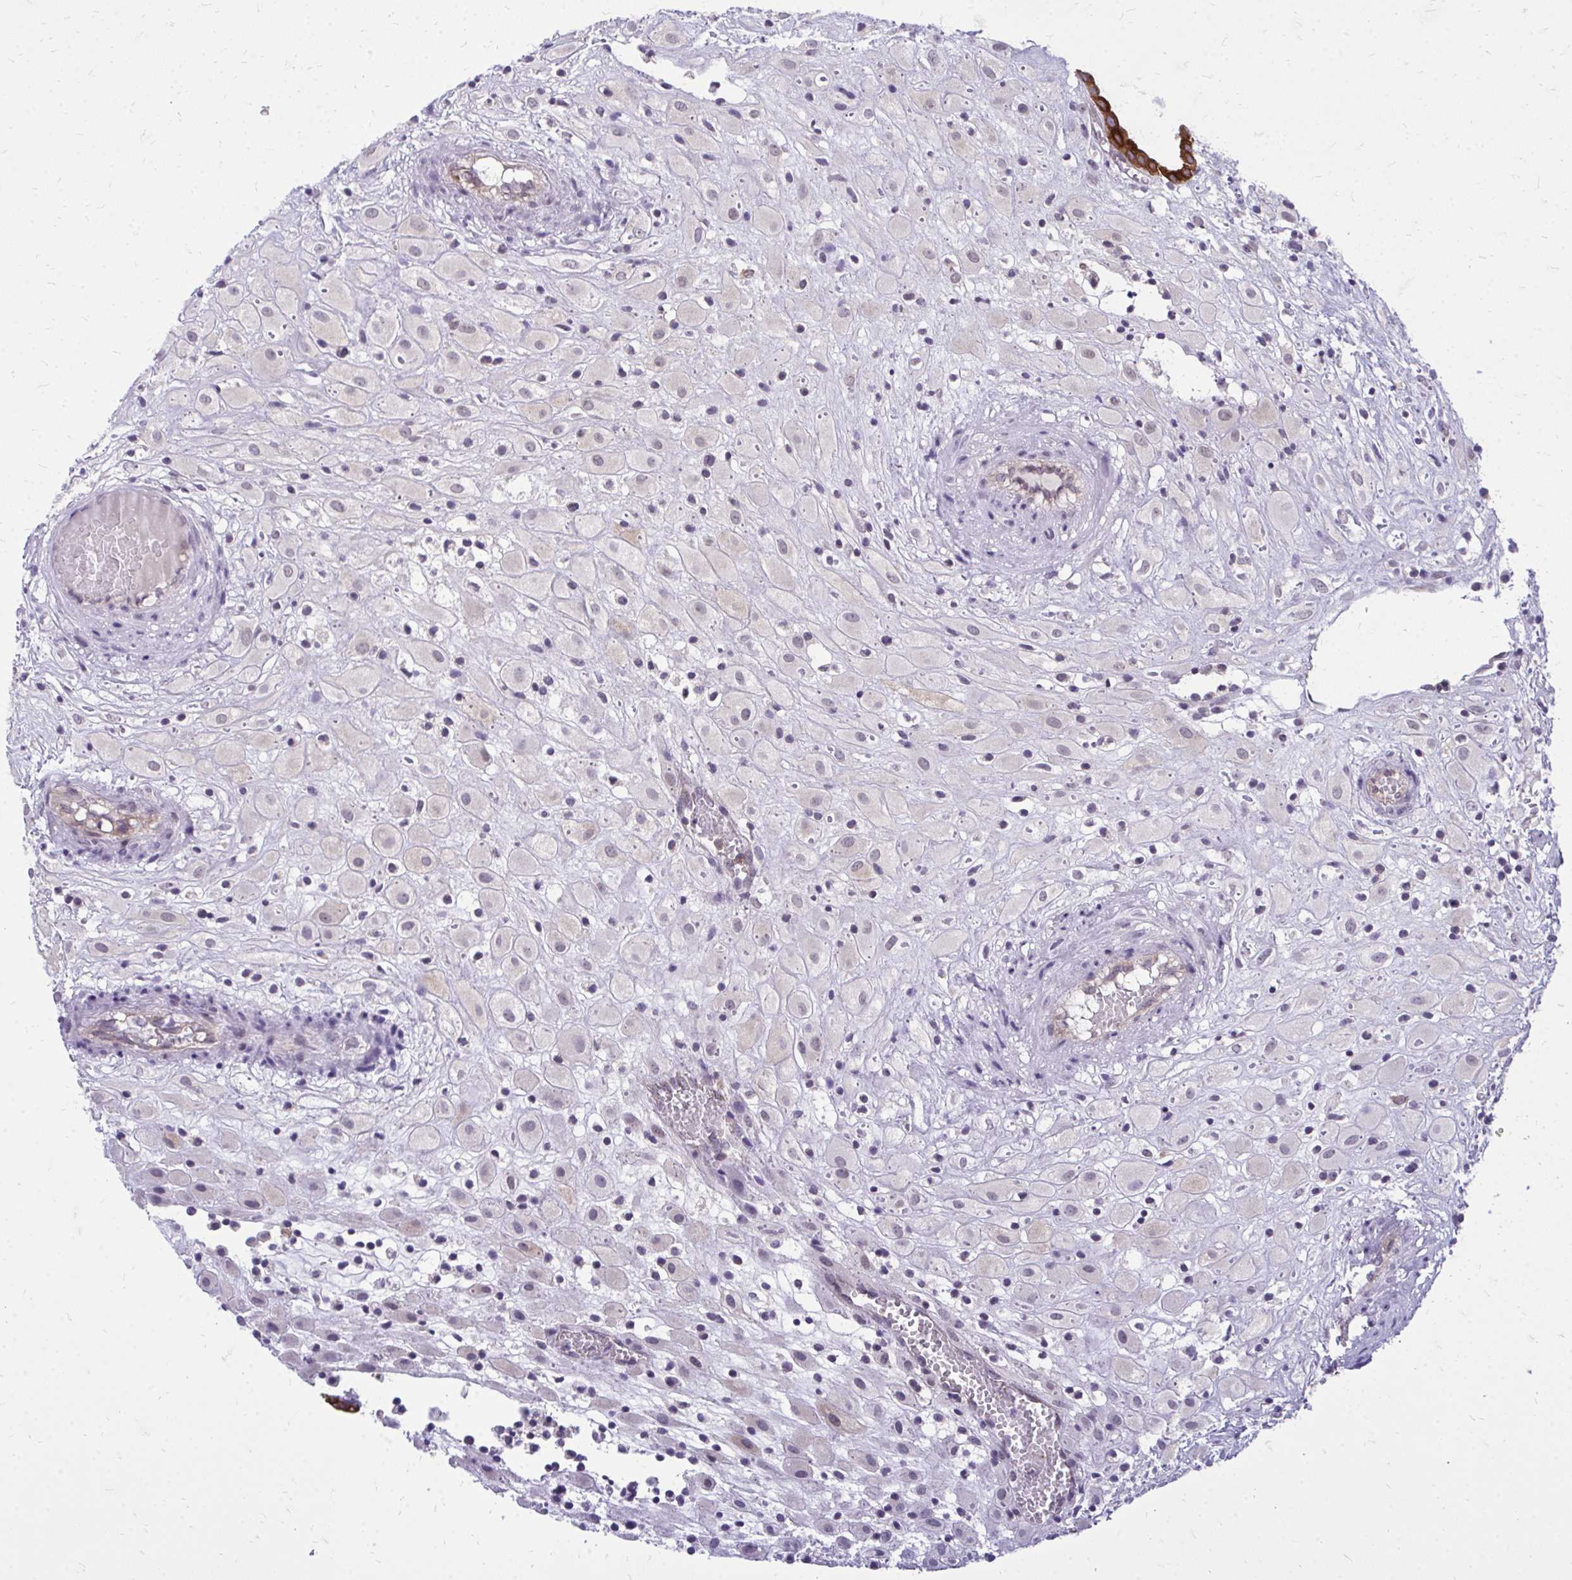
{"staining": {"intensity": "negative", "quantity": "none", "location": "none"}, "tissue": "placenta", "cell_type": "Decidual cells", "image_type": "normal", "snomed": [{"axis": "morphology", "description": "Normal tissue, NOS"}, {"axis": "topography", "description": "Placenta"}], "caption": "IHC micrograph of unremarkable placenta: placenta stained with DAB (3,3'-diaminobenzidine) demonstrates no significant protein positivity in decidual cells.", "gene": "ACSL5", "patient": {"sex": "female", "age": 24}}